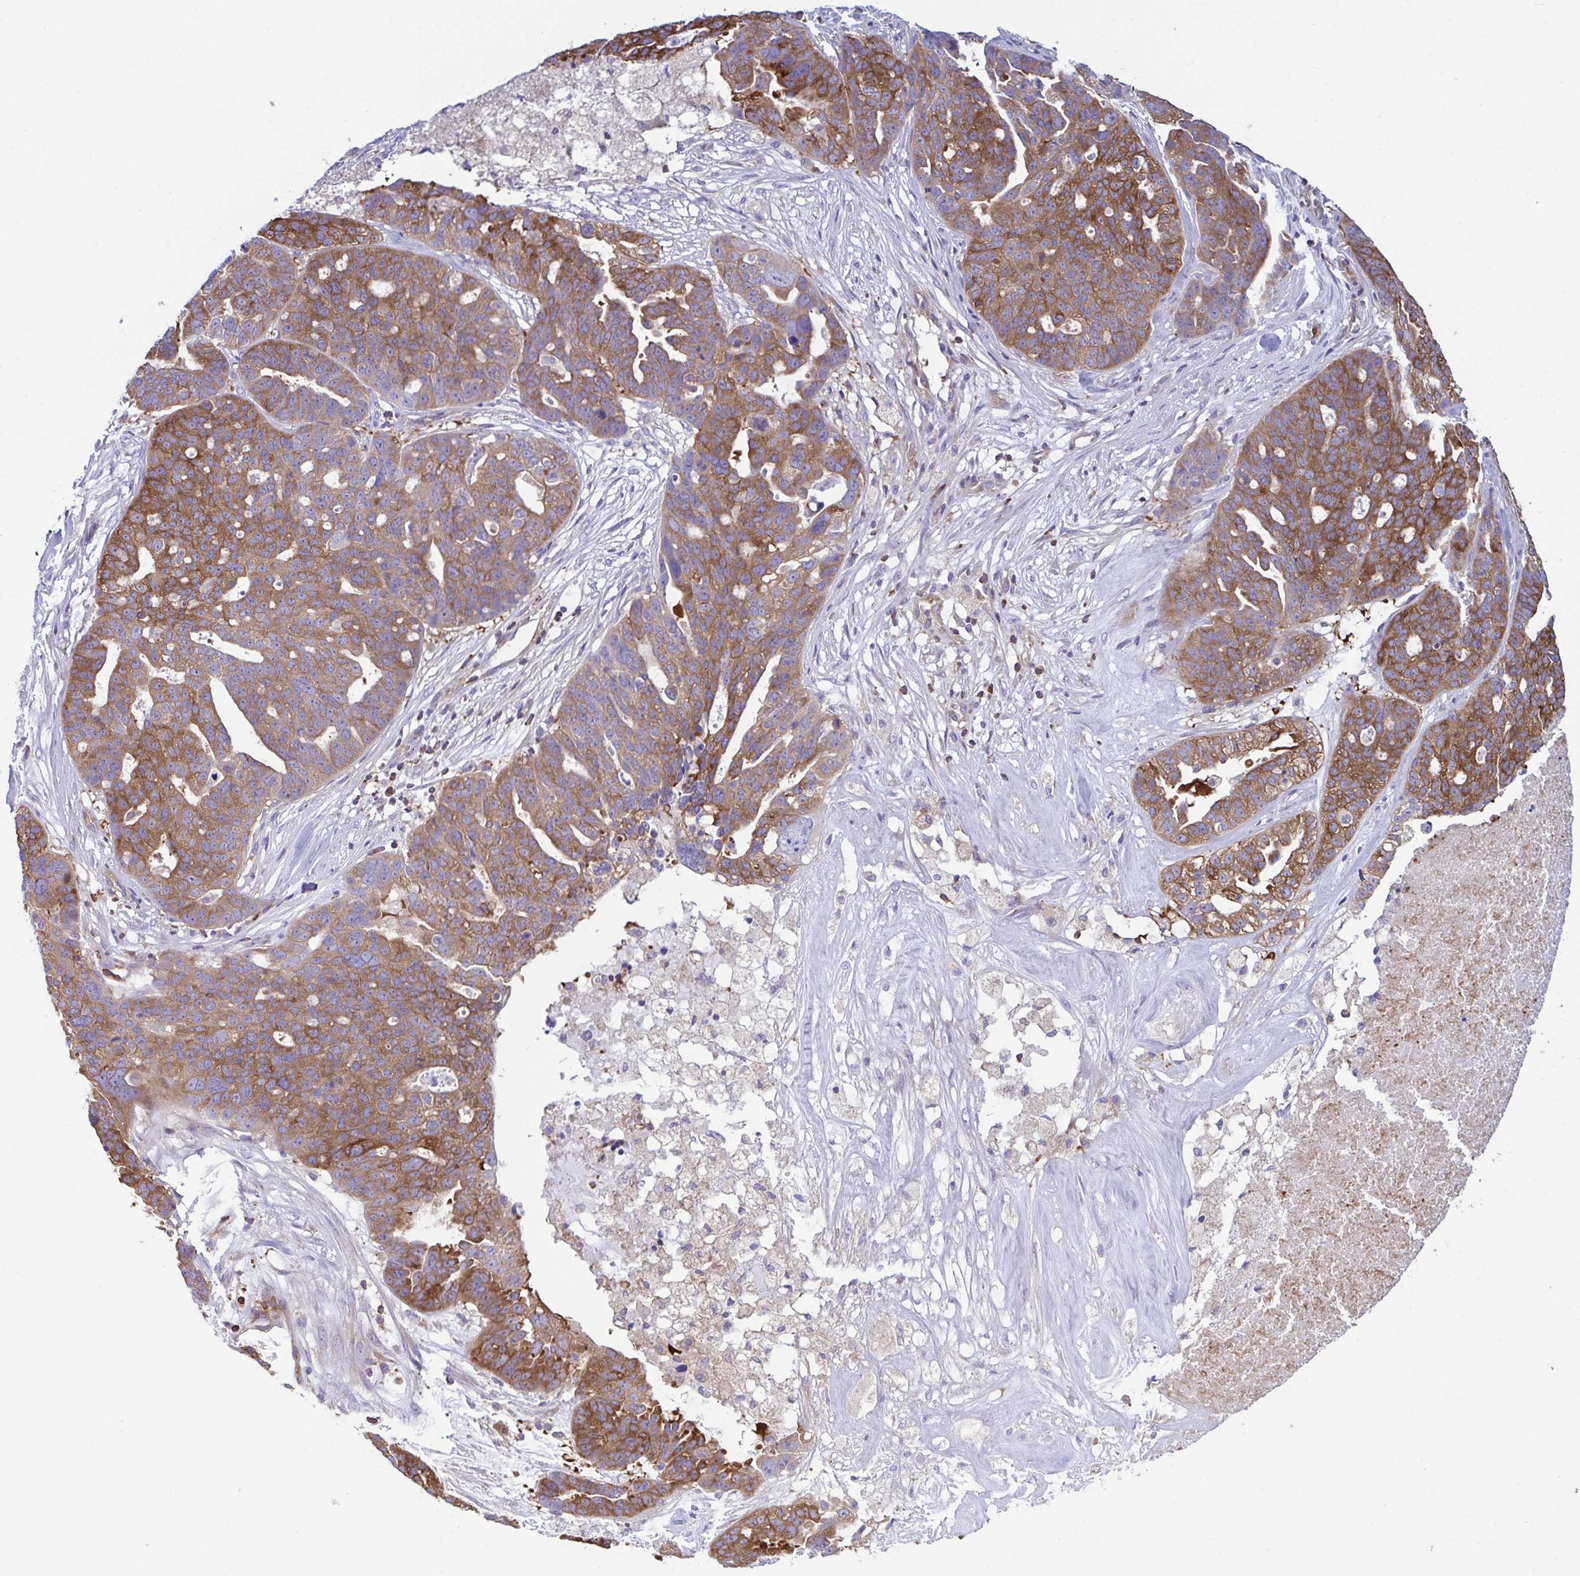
{"staining": {"intensity": "moderate", "quantity": ">75%", "location": "cytoplasmic/membranous"}, "tissue": "ovarian cancer", "cell_type": "Tumor cells", "image_type": "cancer", "snomed": [{"axis": "morphology", "description": "Cystadenocarcinoma, serous, NOS"}, {"axis": "topography", "description": "Ovary"}], "caption": "Immunohistochemistry (IHC) (DAB (3,3'-diaminobenzidine)) staining of human ovarian cancer (serous cystadenocarcinoma) demonstrates moderate cytoplasmic/membranous protein positivity in approximately >75% of tumor cells. (brown staining indicates protein expression, while blue staining denotes nuclei).", "gene": "TSC22D3", "patient": {"sex": "female", "age": 59}}